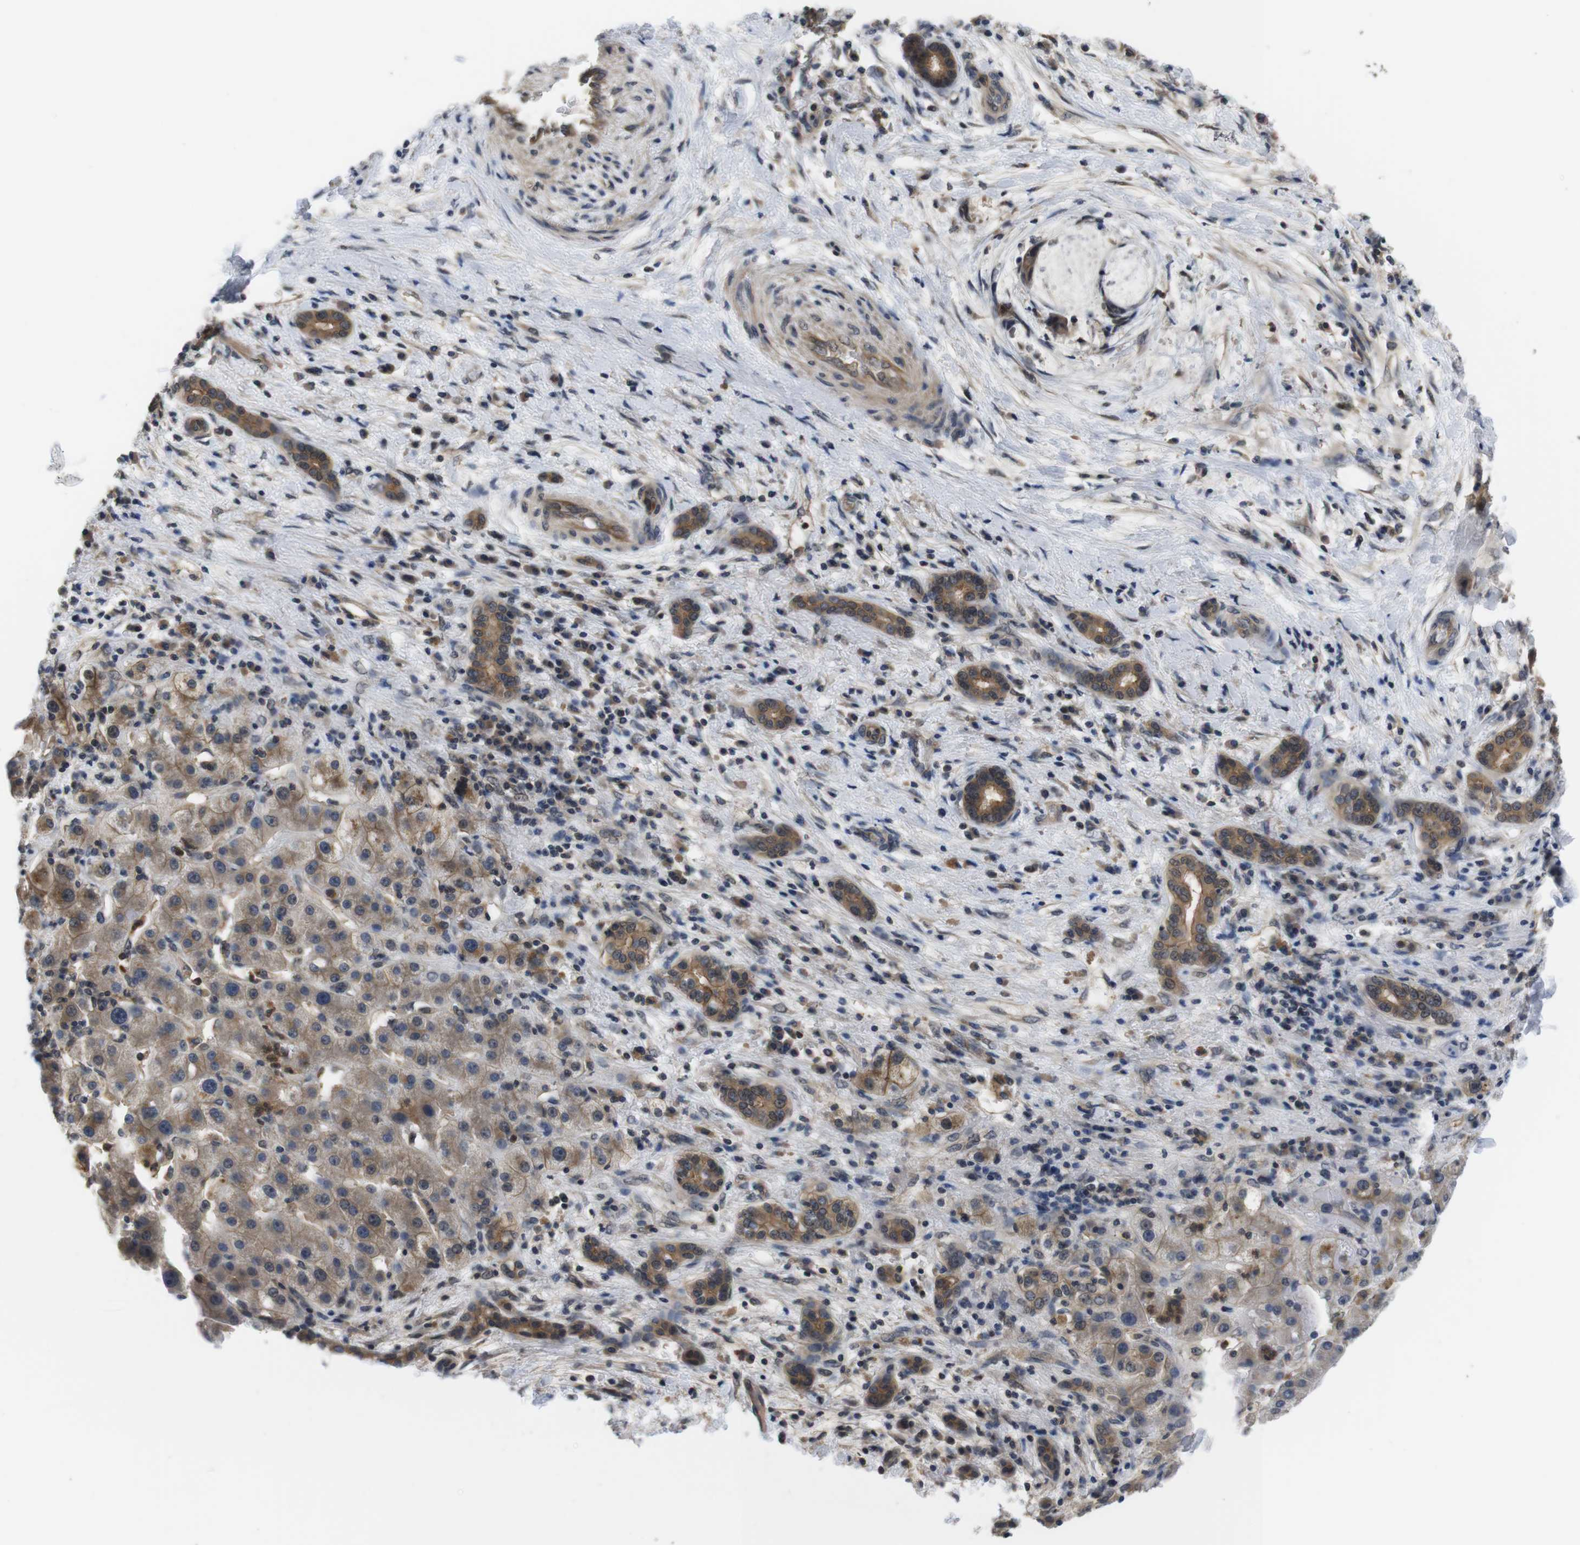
{"staining": {"intensity": "moderate", "quantity": ">75%", "location": "cytoplasmic/membranous"}, "tissue": "liver cancer", "cell_type": "Tumor cells", "image_type": "cancer", "snomed": [{"axis": "morphology", "description": "Cholangiocarcinoma"}, {"axis": "topography", "description": "Liver"}], "caption": "Immunohistochemistry (IHC) staining of cholangiocarcinoma (liver), which reveals medium levels of moderate cytoplasmic/membranous staining in about >75% of tumor cells indicating moderate cytoplasmic/membranous protein positivity. The staining was performed using DAB (brown) for protein detection and nuclei were counterstained in hematoxylin (blue).", "gene": "FADD", "patient": {"sex": "female", "age": 73}}